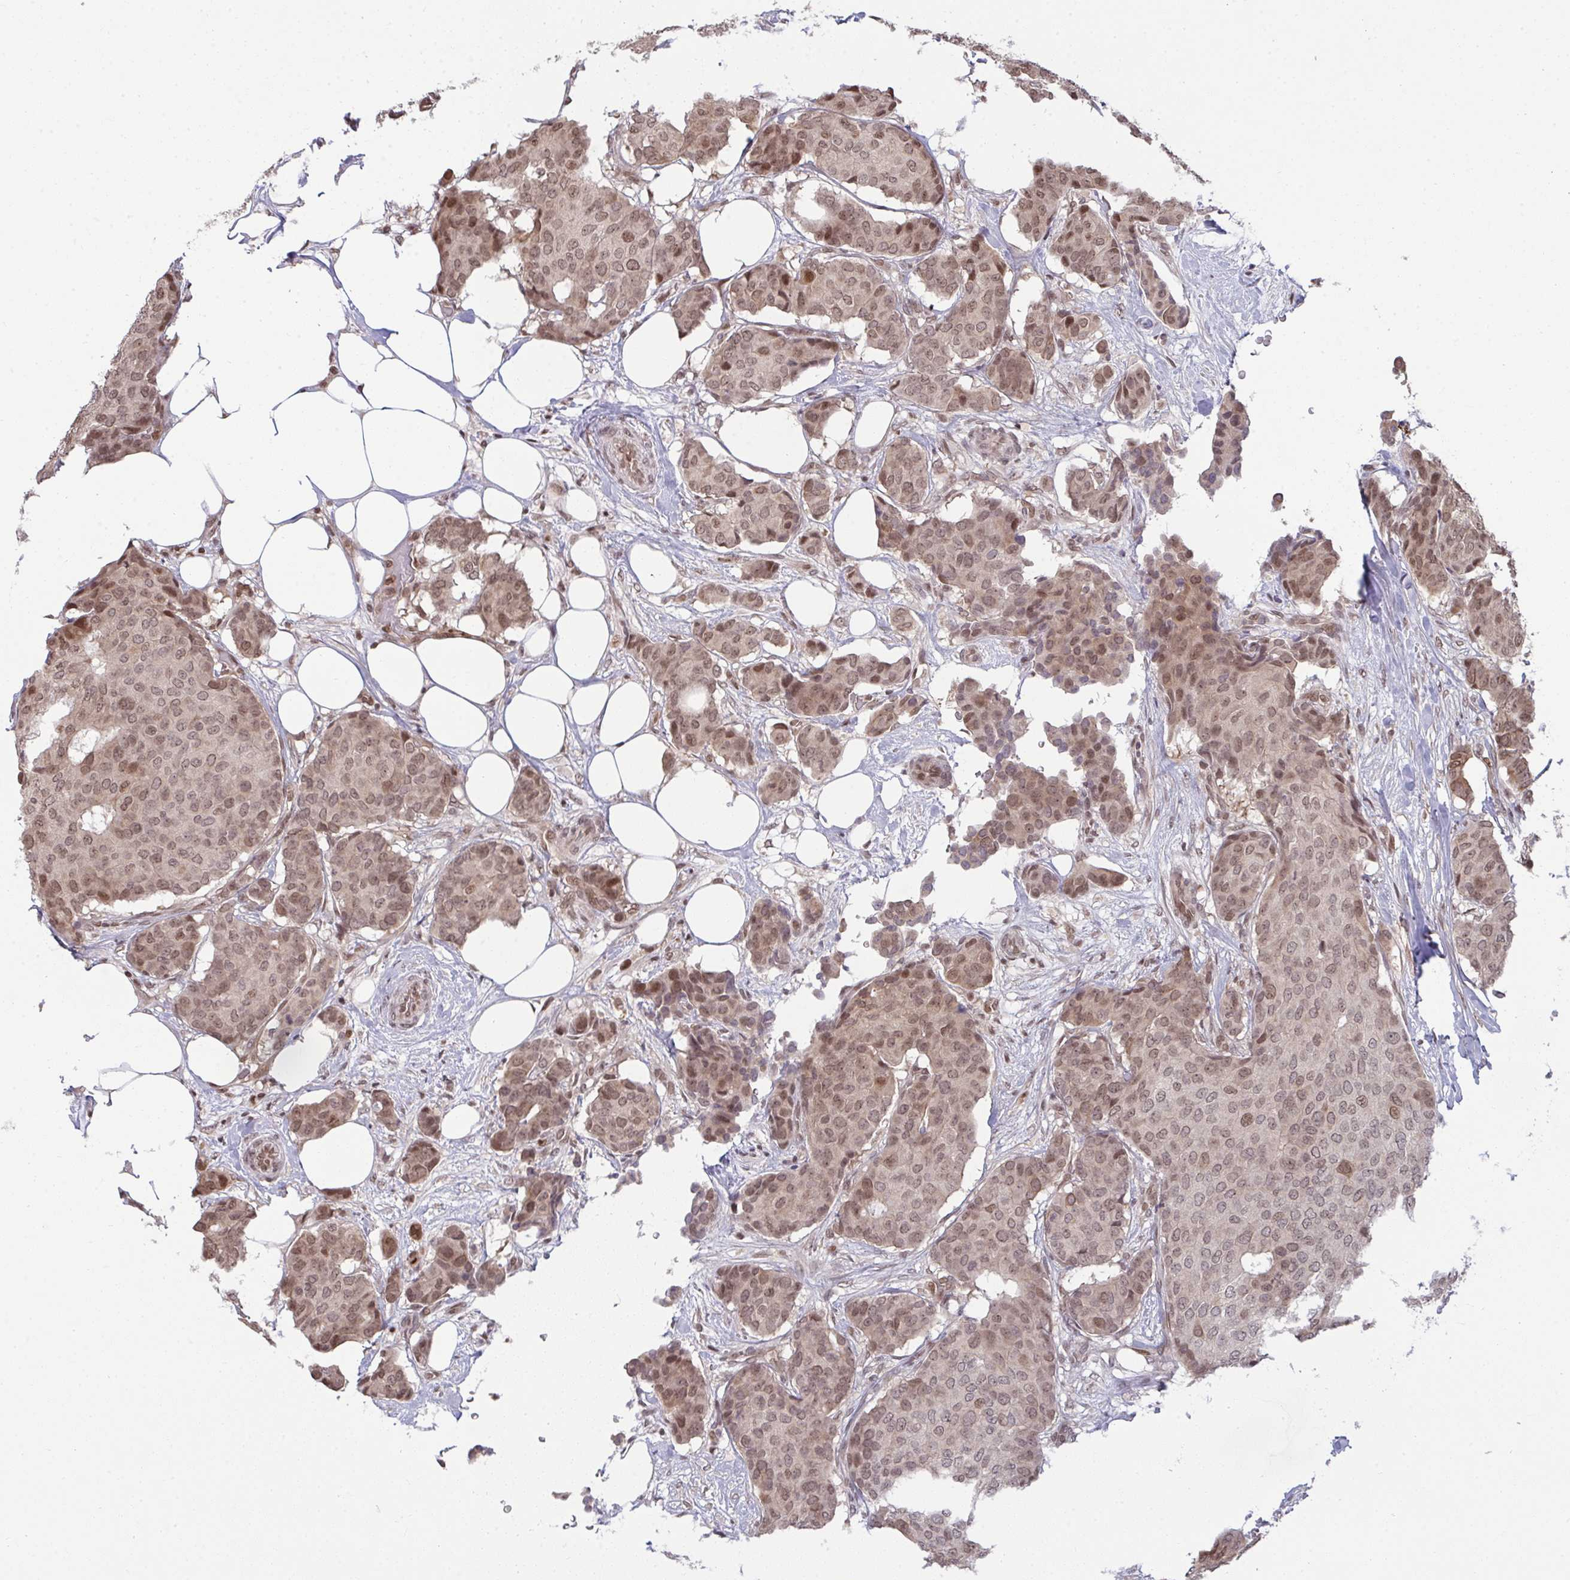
{"staining": {"intensity": "moderate", "quantity": ">75%", "location": "nuclear"}, "tissue": "breast cancer", "cell_type": "Tumor cells", "image_type": "cancer", "snomed": [{"axis": "morphology", "description": "Duct carcinoma"}, {"axis": "topography", "description": "Breast"}], "caption": "Breast infiltrating ductal carcinoma stained with immunohistochemistry (IHC) shows moderate nuclear positivity in about >75% of tumor cells. The staining is performed using DAB brown chromogen to label protein expression. The nuclei are counter-stained blue using hematoxylin.", "gene": "UXT", "patient": {"sex": "female", "age": 75}}